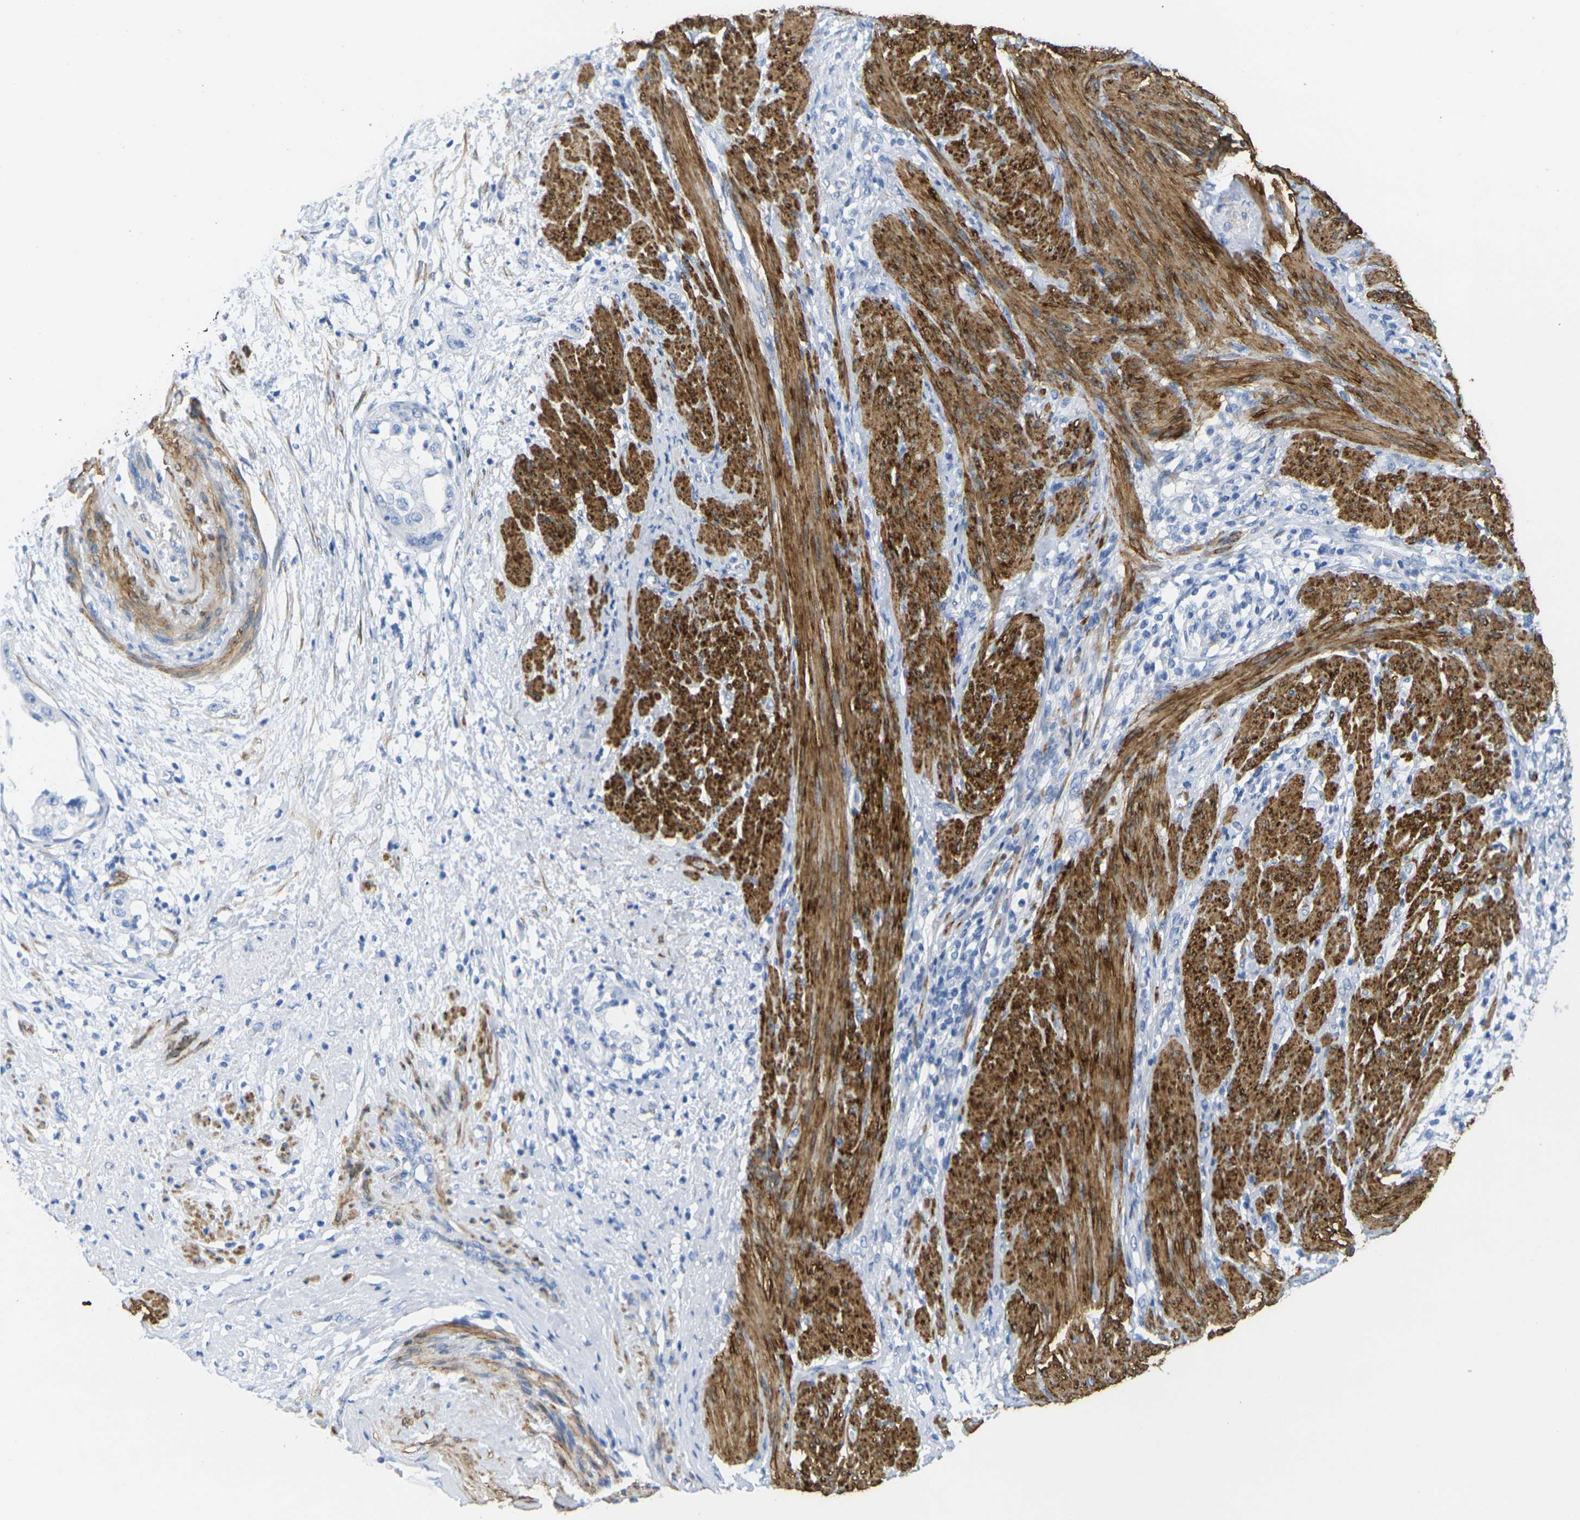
{"staining": {"intensity": "negative", "quantity": "none", "location": "none"}, "tissue": "endometrial cancer", "cell_type": "Tumor cells", "image_type": "cancer", "snomed": [{"axis": "morphology", "description": "Adenocarcinoma, NOS"}, {"axis": "topography", "description": "Endometrium"}], "caption": "Photomicrograph shows no significant protein expression in tumor cells of endometrial cancer (adenocarcinoma).", "gene": "CNN1", "patient": {"sex": "female", "age": 85}}